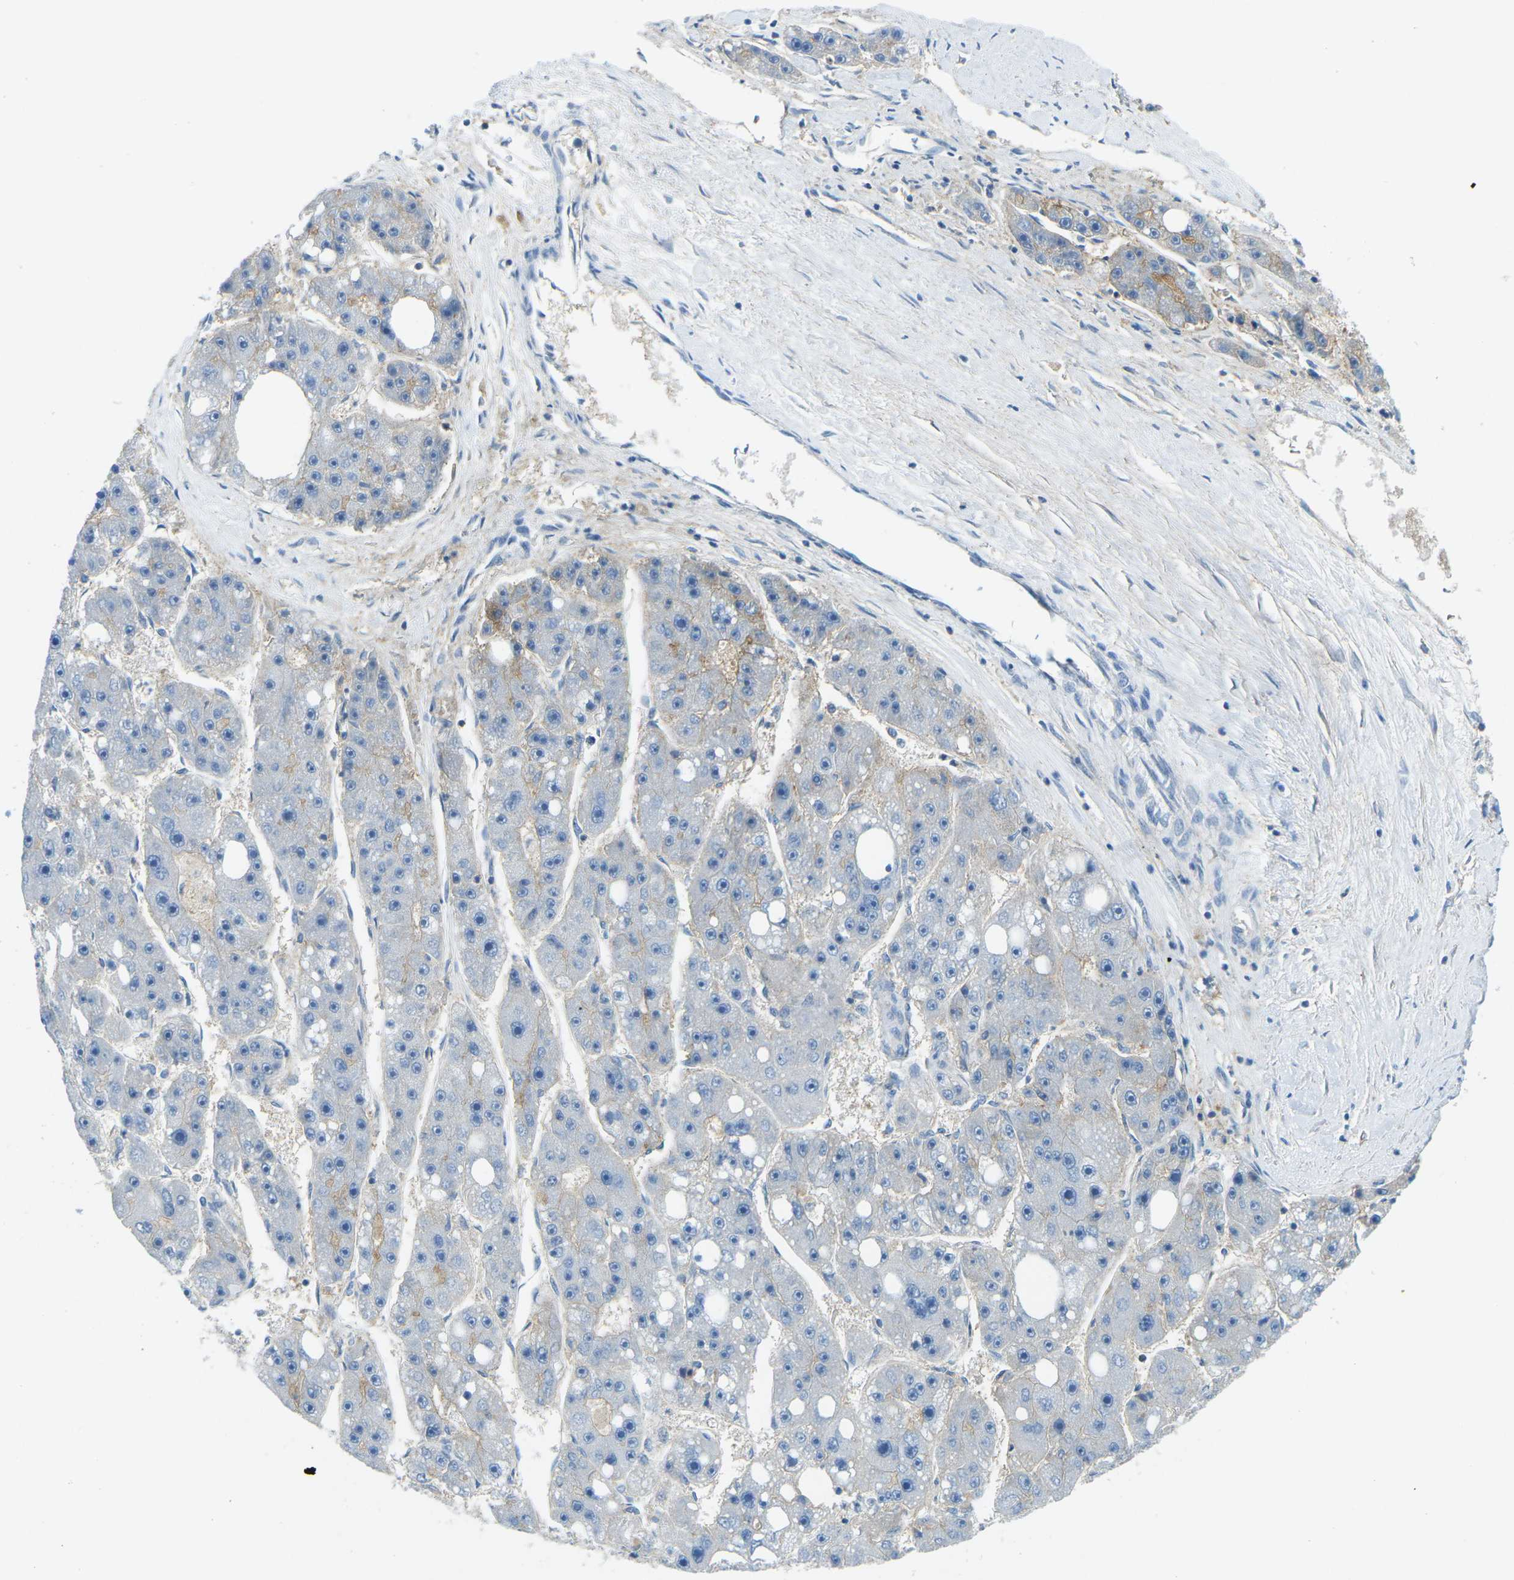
{"staining": {"intensity": "negative", "quantity": "none", "location": "none"}, "tissue": "liver cancer", "cell_type": "Tumor cells", "image_type": "cancer", "snomed": [{"axis": "morphology", "description": "Carcinoma, Hepatocellular, NOS"}, {"axis": "topography", "description": "Liver"}], "caption": "This is an IHC micrograph of human hepatocellular carcinoma (liver). There is no expression in tumor cells.", "gene": "CD47", "patient": {"sex": "female", "age": 61}}